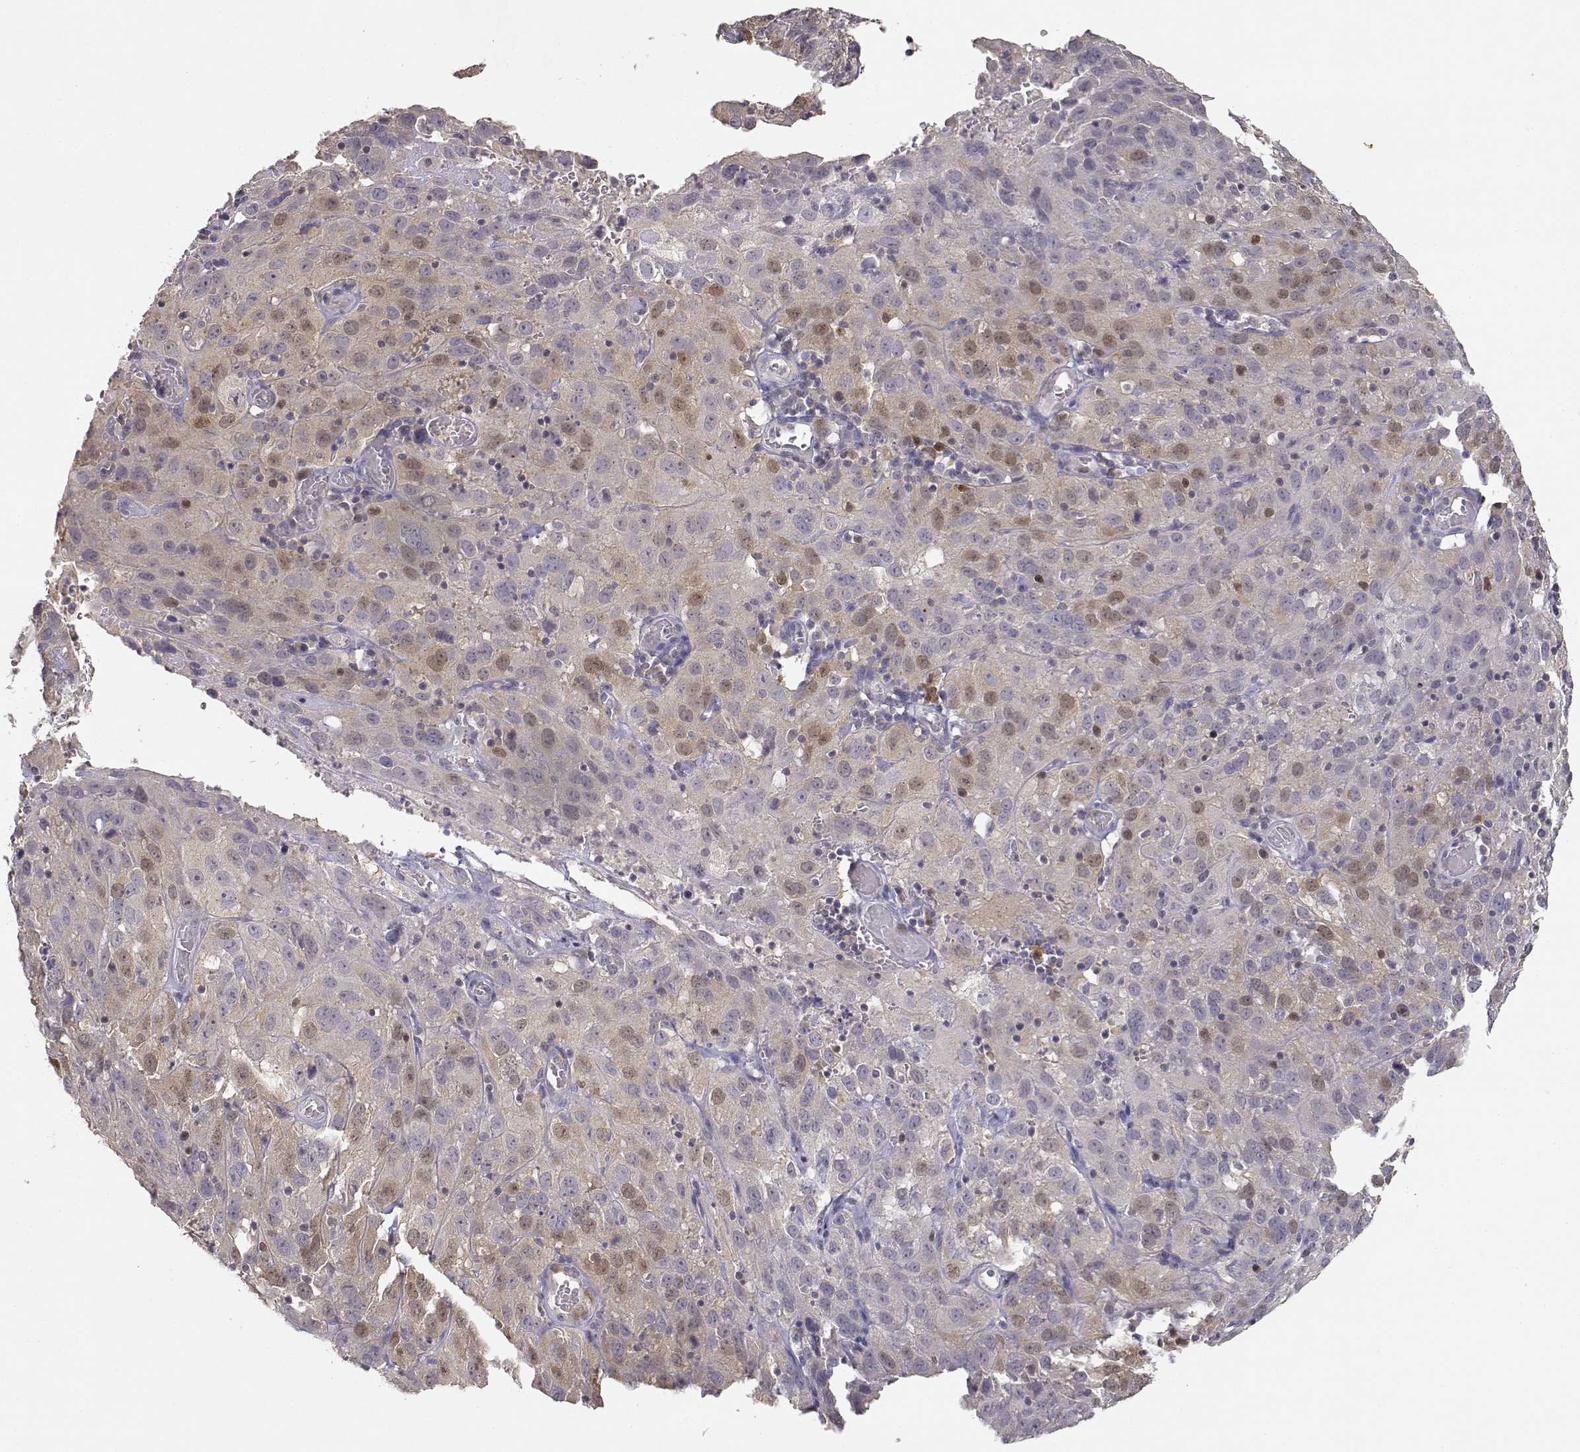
{"staining": {"intensity": "weak", "quantity": "25%-75%", "location": "nuclear"}, "tissue": "cervical cancer", "cell_type": "Tumor cells", "image_type": "cancer", "snomed": [{"axis": "morphology", "description": "Squamous cell carcinoma, NOS"}, {"axis": "topography", "description": "Cervix"}], "caption": "Cervical squamous cell carcinoma stained with immunohistochemistry exhibits weak nuclear positivity in approximately 25%-75% of tumor cells.", "gene": "RAD51", "patient": {"sex": "female", "age": 32}}